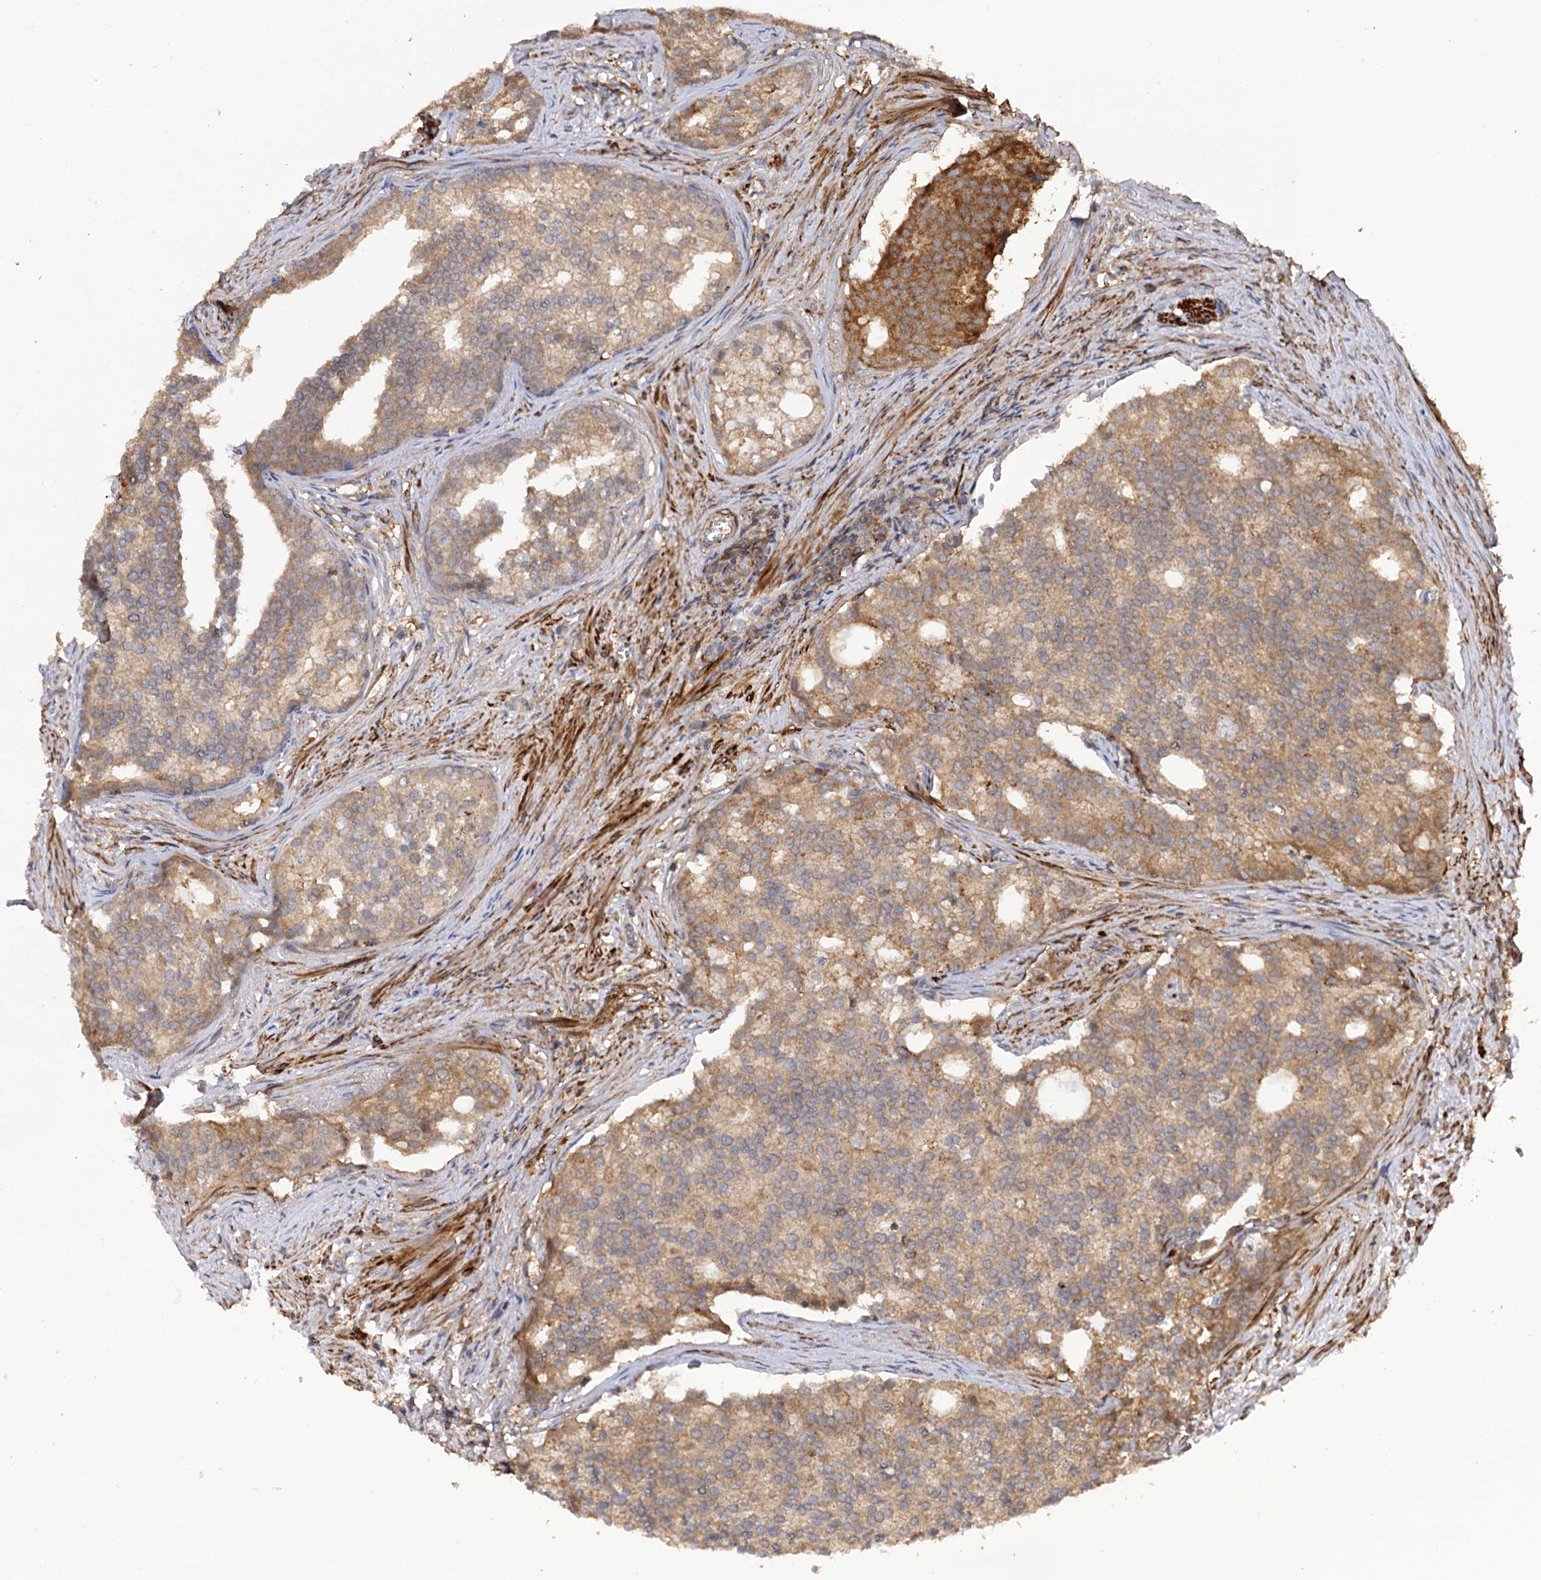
{"staining": {"intensity": "moderate", "quantity": ">75%", "location": "cytoplasmic/membranous"}, "tissue": "prostate cancer", "cell_type": "Tumor cells", "image_type": "cancer", "snomed": [{"axis": "morphology", "description": "Adenocarcinoma, Low grade"}, {"axis": "topography", "description": "Prostate"}], "caption": "Tumor cells show moderate cytoplasmic/membranous positivity in about >75% of cells in adenocarcinoma (low-grade) (prostate).", "gene": "FBXW8", "patient": {"sex": "male", "age": 71}}